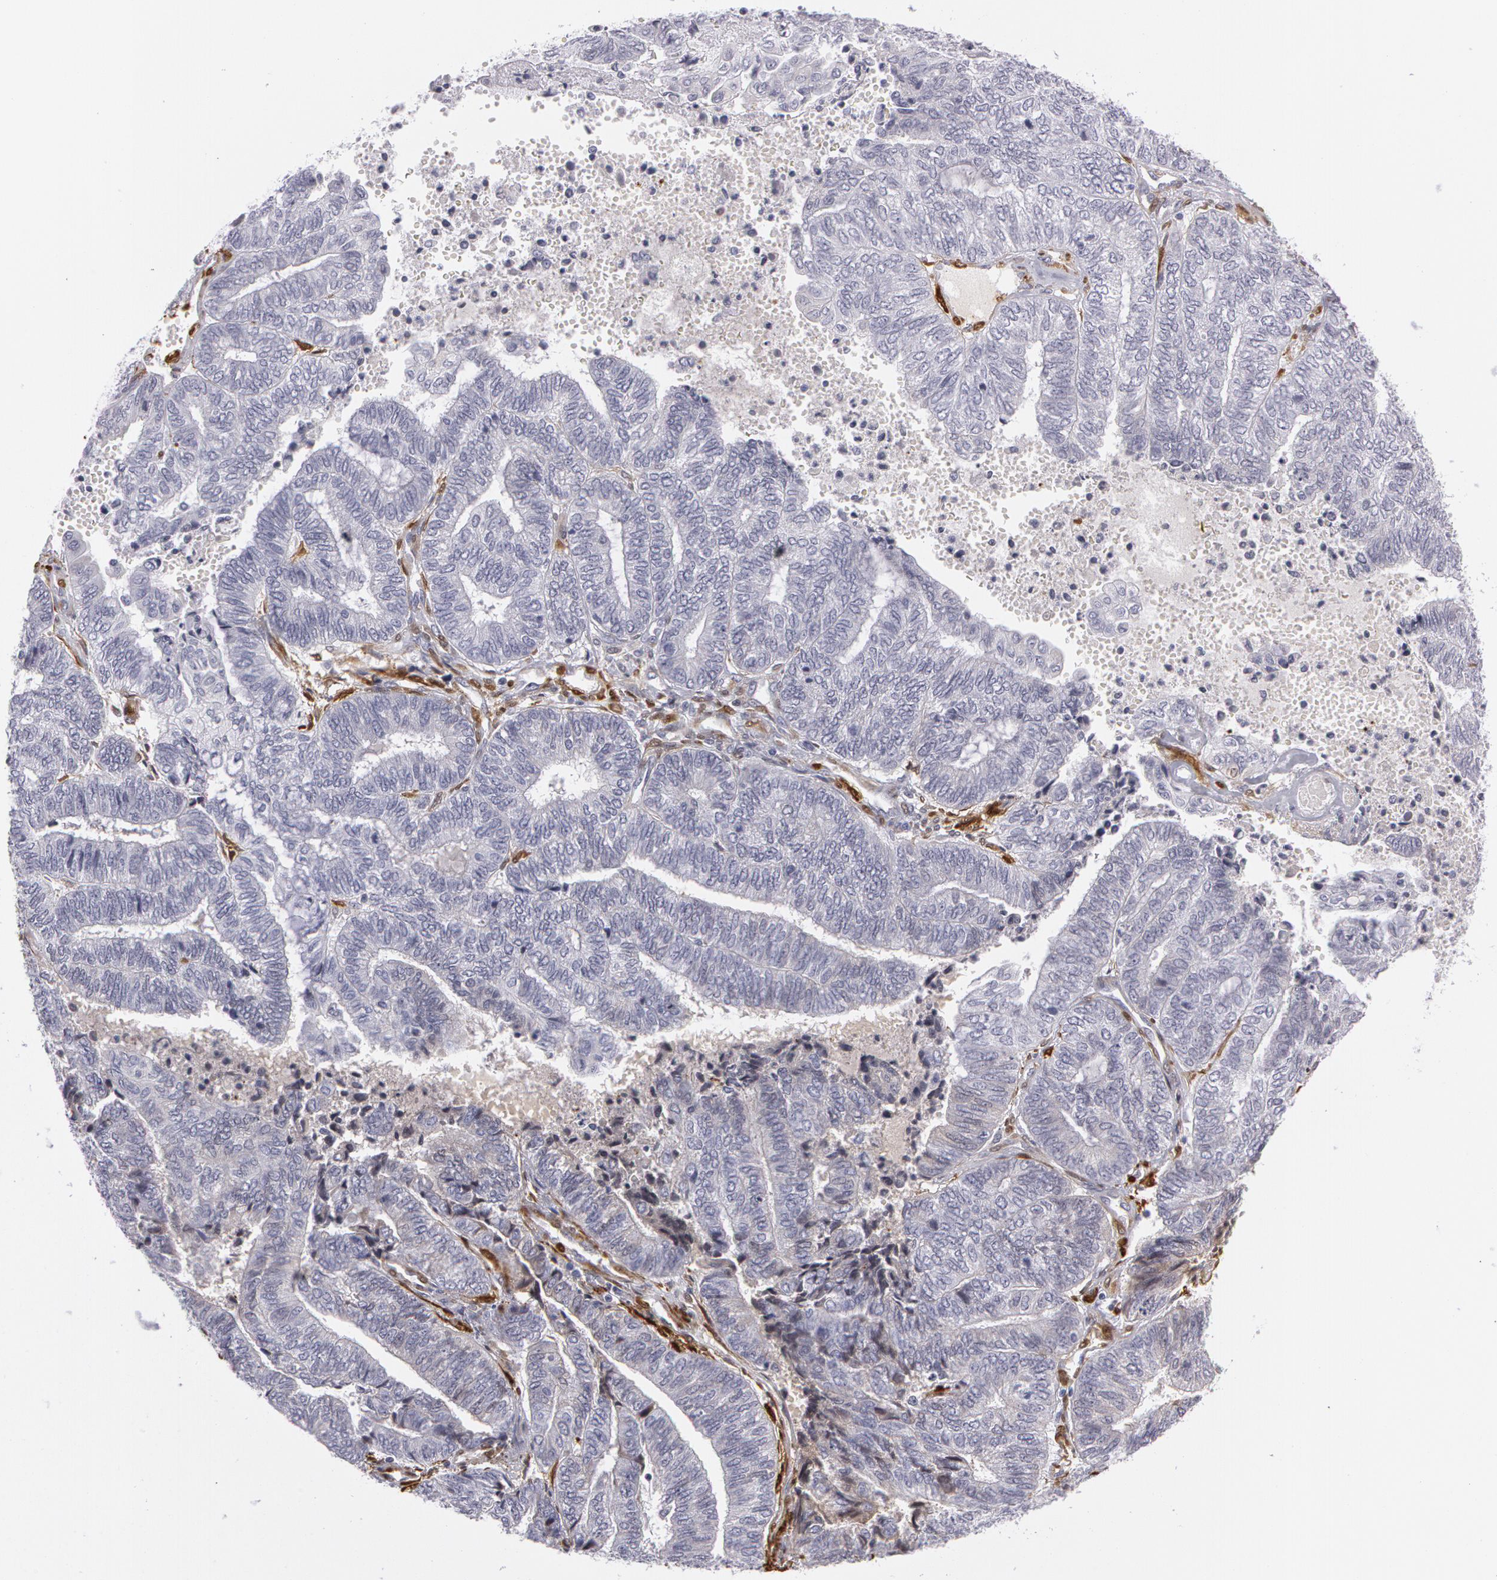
{"staining": {"intensity": "negative", "quantity": "none", "location": "none"}, "tissue": "endometrial cancer", "cell_type": "Tumor cells", "image_type": "cancer", "snomed": [{"axis": "morphology", "description": "Adenocarcinoma, NOS"}, {"axis": "topography", "description": "Uterus"}, {"axis": "topography", "description": "Endometrium"}], "caption": "IHC micrograph of endometrial cancer stained for a protein (brown), which reveals no expression in tumor cells.", "gene": "TAGLN", "patient": {"sex": "female", "age": 70}}